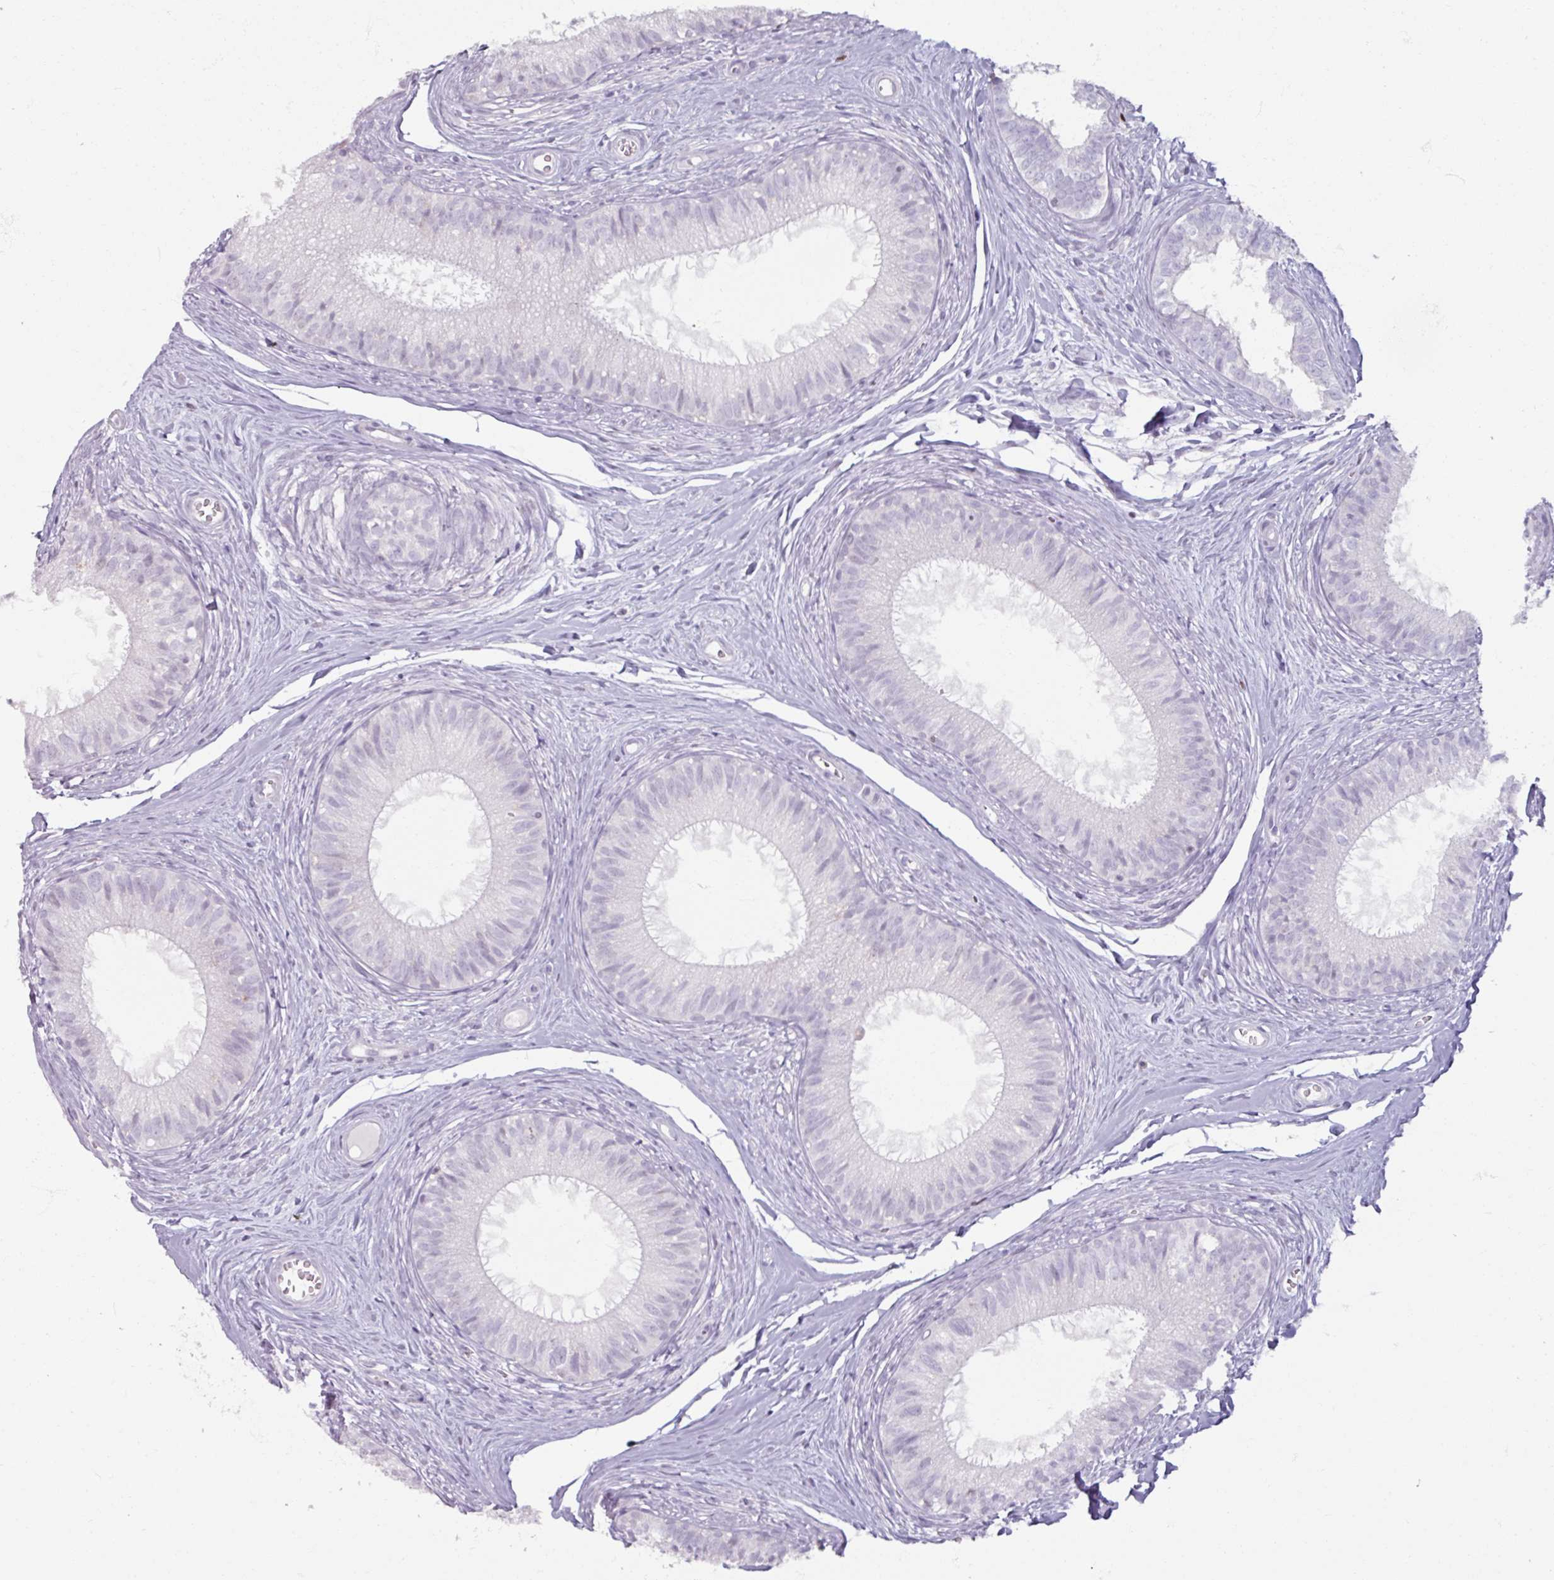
{"staining": {"intensity": "strong", "quantity": "<25%", "location": "nuclear"}, "tissue": "epididymis", "cell_type": "Glandular cells", "image_type": "normal", "snomed": [{"axis": "morphology", "description": "Normal tissue, NOS"}, {"axis": "topography", "description": "Epididymis"}], "caption": "Glandular cells show strong nuclear positivity in about <25% of cells in benign epididymis.", "gene": "ATAD2", "patient": {"sex": "male", "age": 25}}